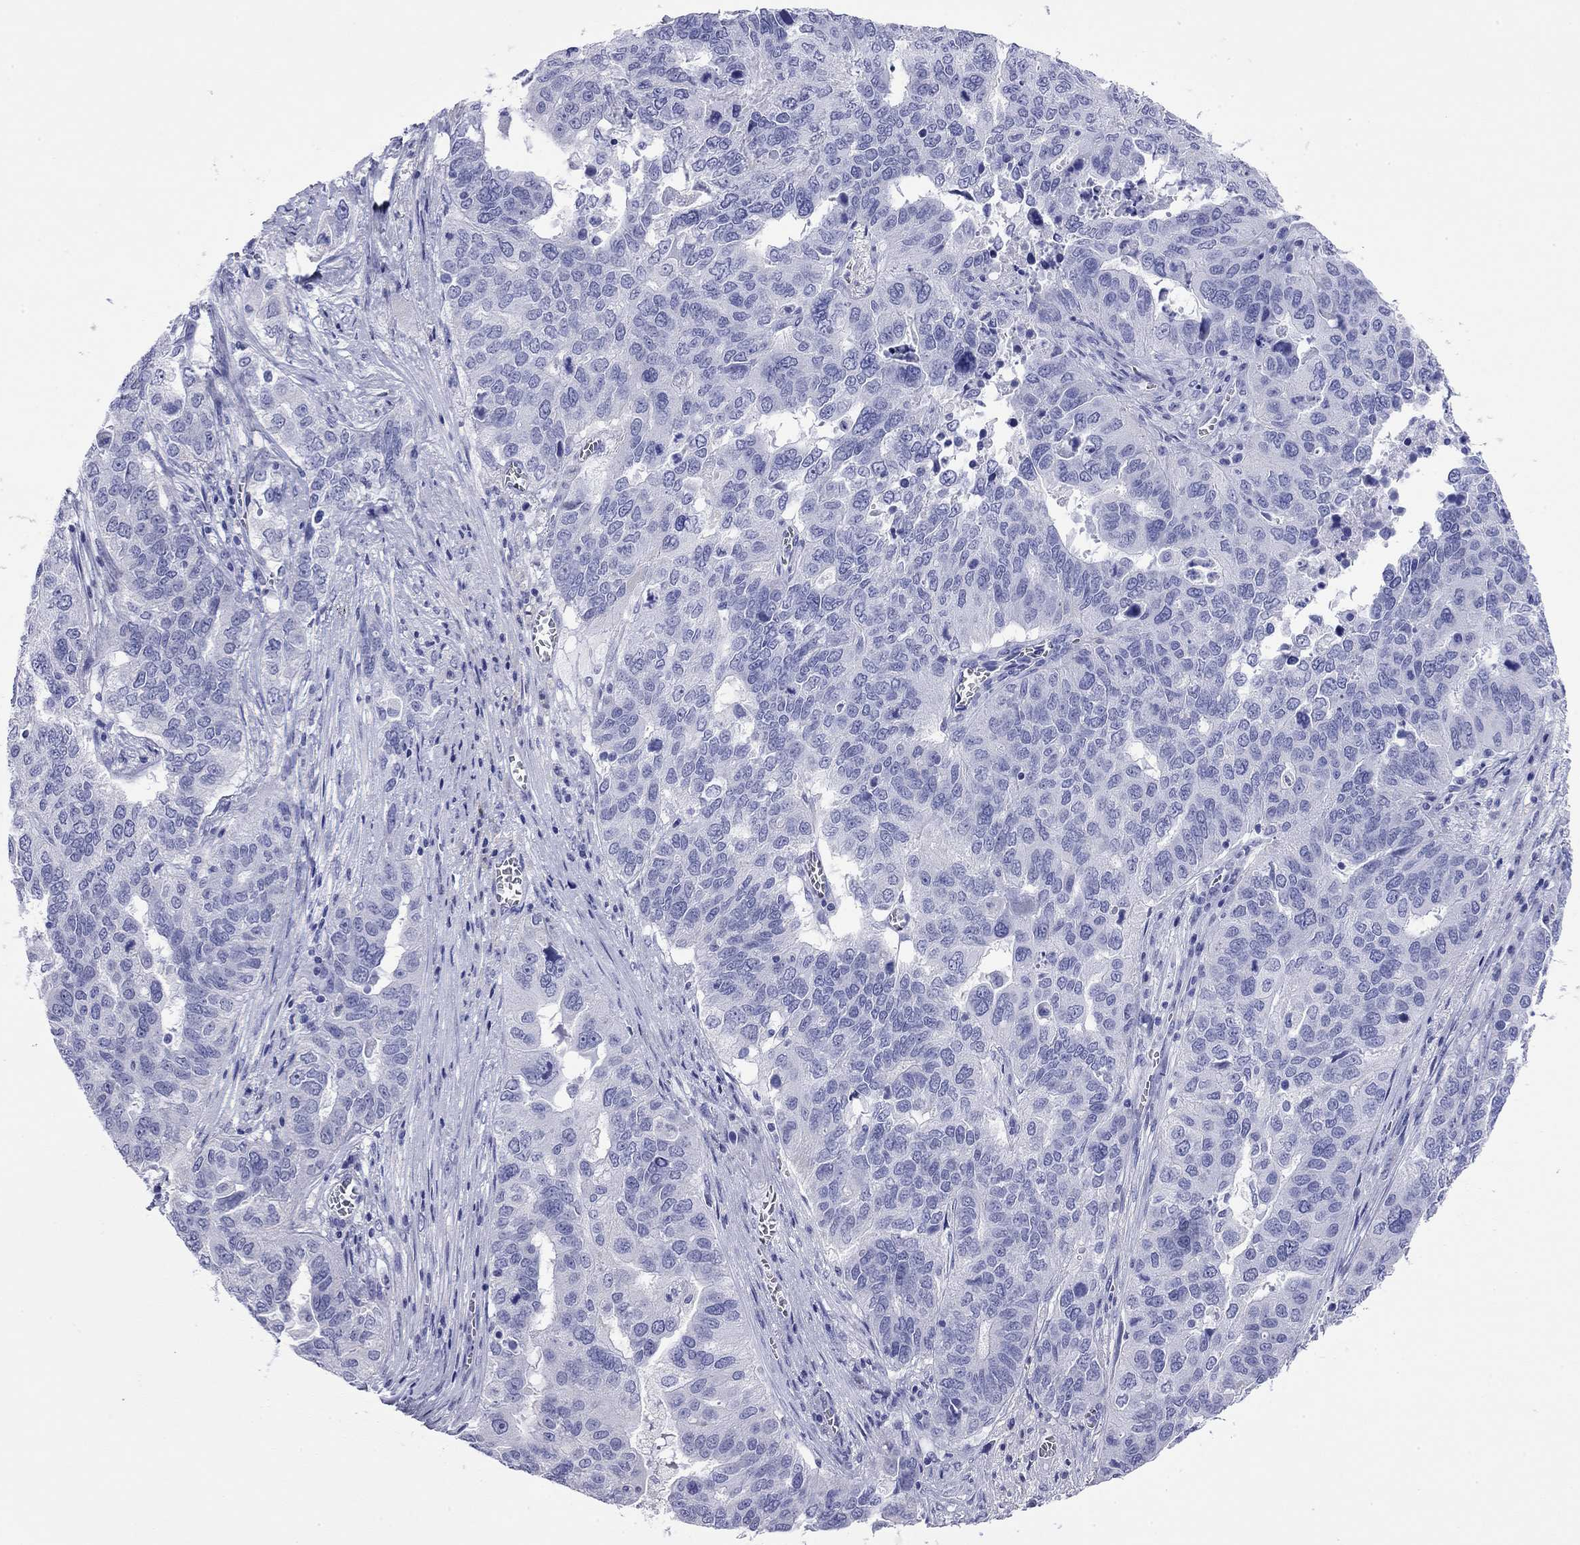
{"staining": {"intensity": "negative", "quantity": "none", "location": "none"}, "tissue": "ovarian cancer", "cell_type": "Tumor cells", "image_type": "cancer", "snomed": [{"axis": "morphology", "description": "Carcinoma, endometroid"}, {"axis": "topography", "description": "Soft tissue"}, {"axis": "topography", "description": "Ovary"}], "caption": "Immunohistochemistry histopathology image of neoplastic tissue: endometroid carcinoma (ovarian) stained with DAB (3,3'-diaminobenzidine) displays no significant protein positivity in tumor cells.", "gene": "FIGLA", "patient": {"sex": "female", "age": 52}}